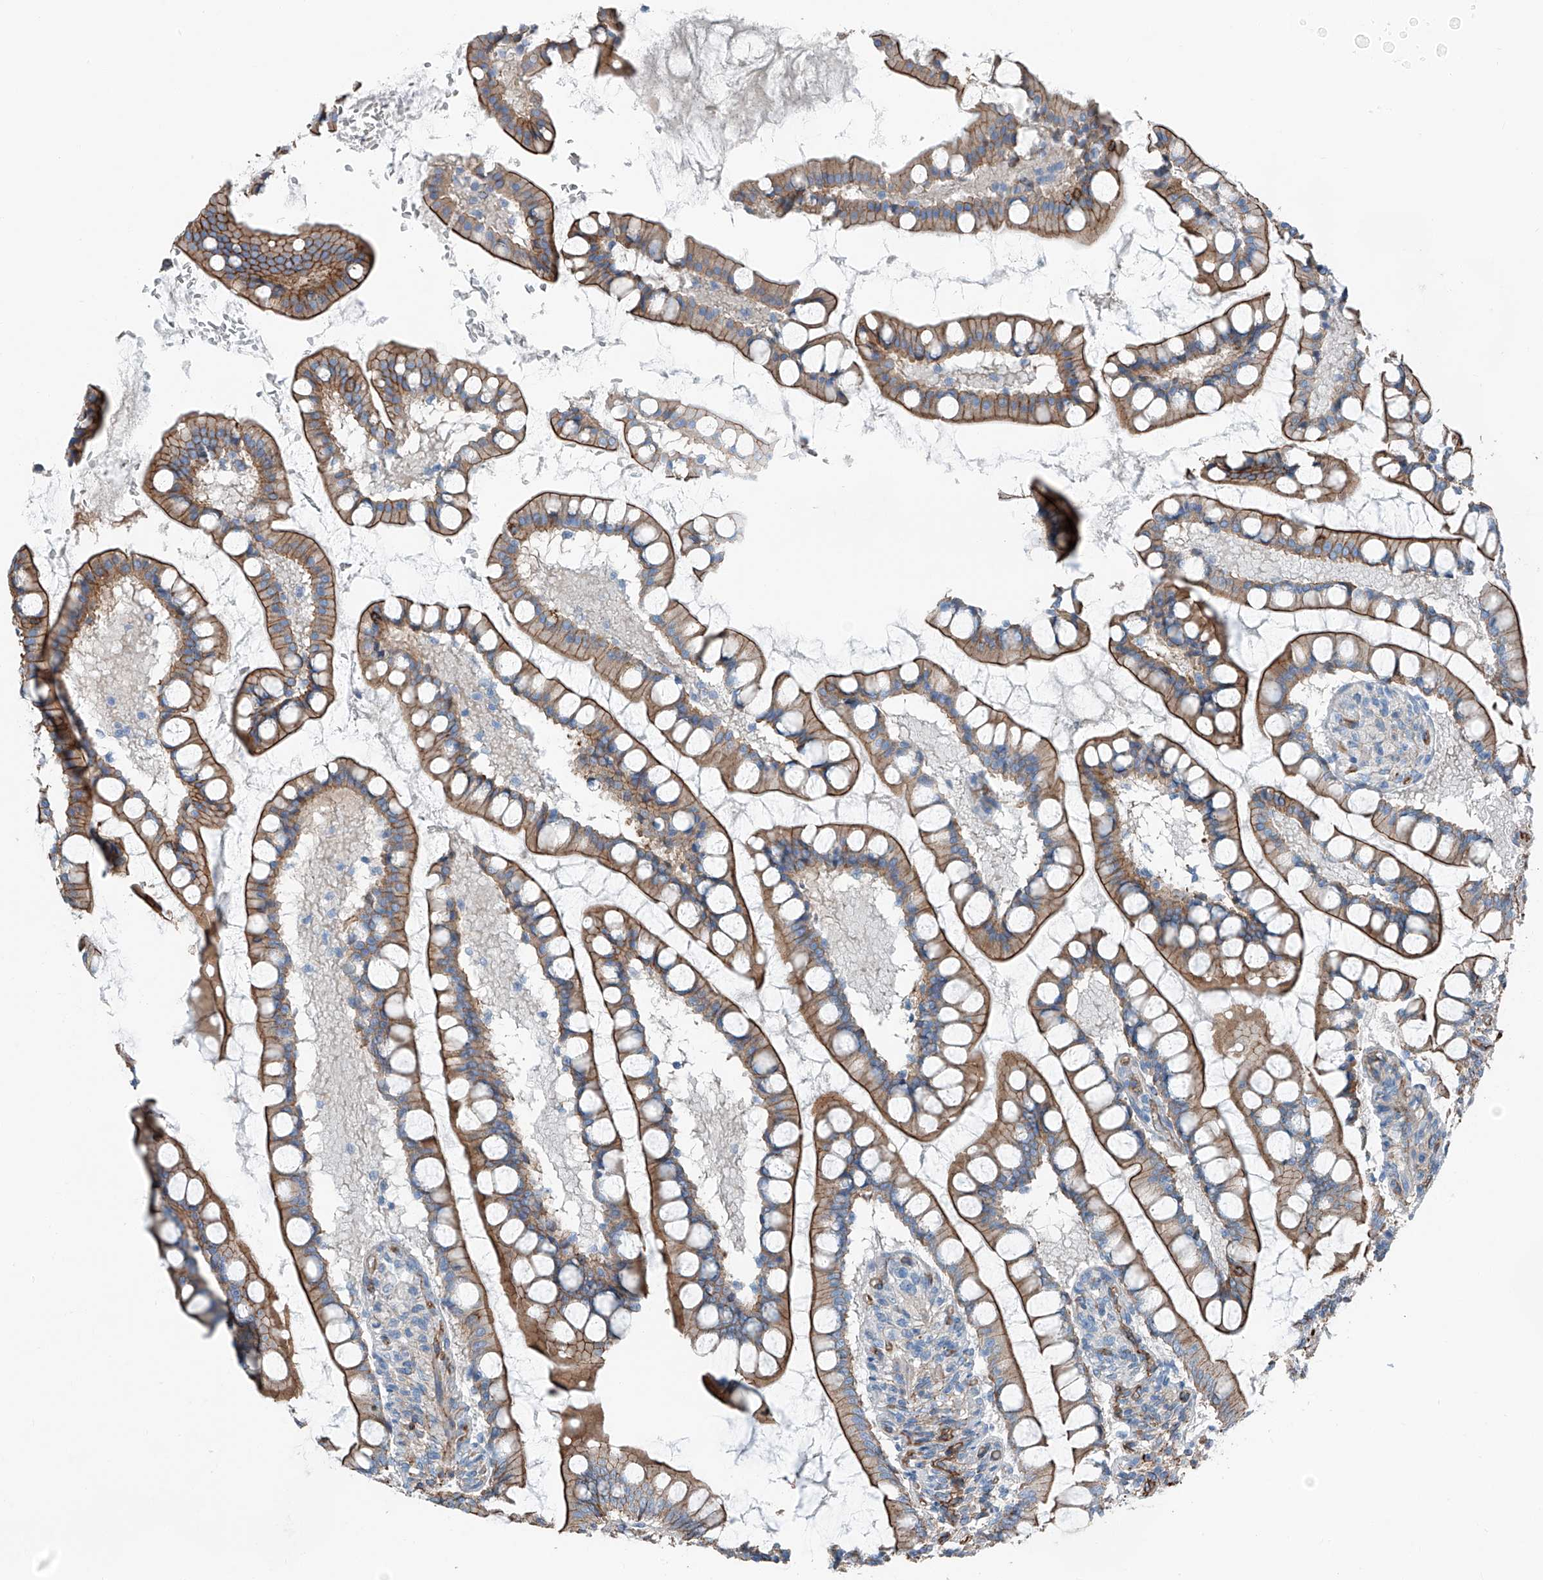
{"staining": {"intensity": "moderate", "quantity": ">75%", "location": "cytoplasmic/membranous"}, "tissue": "small intestine", "cell_type": "Glandular cells", "image_type": "normal", "snomed": [{"axis": "morphology", "description": "Normal tissue, NOS"}, {"axis": "topography", "description": "Small intestine"}], "caption": "IHC photomicrograph of benign human small intestine stained for a protein (brown), which displays medium levels of moderate cytoplasmic/membranous staining in approximately >75% of glandular cells.", "gene": "THEMIS2", "patient": {"sex": "male", "age": 52}}